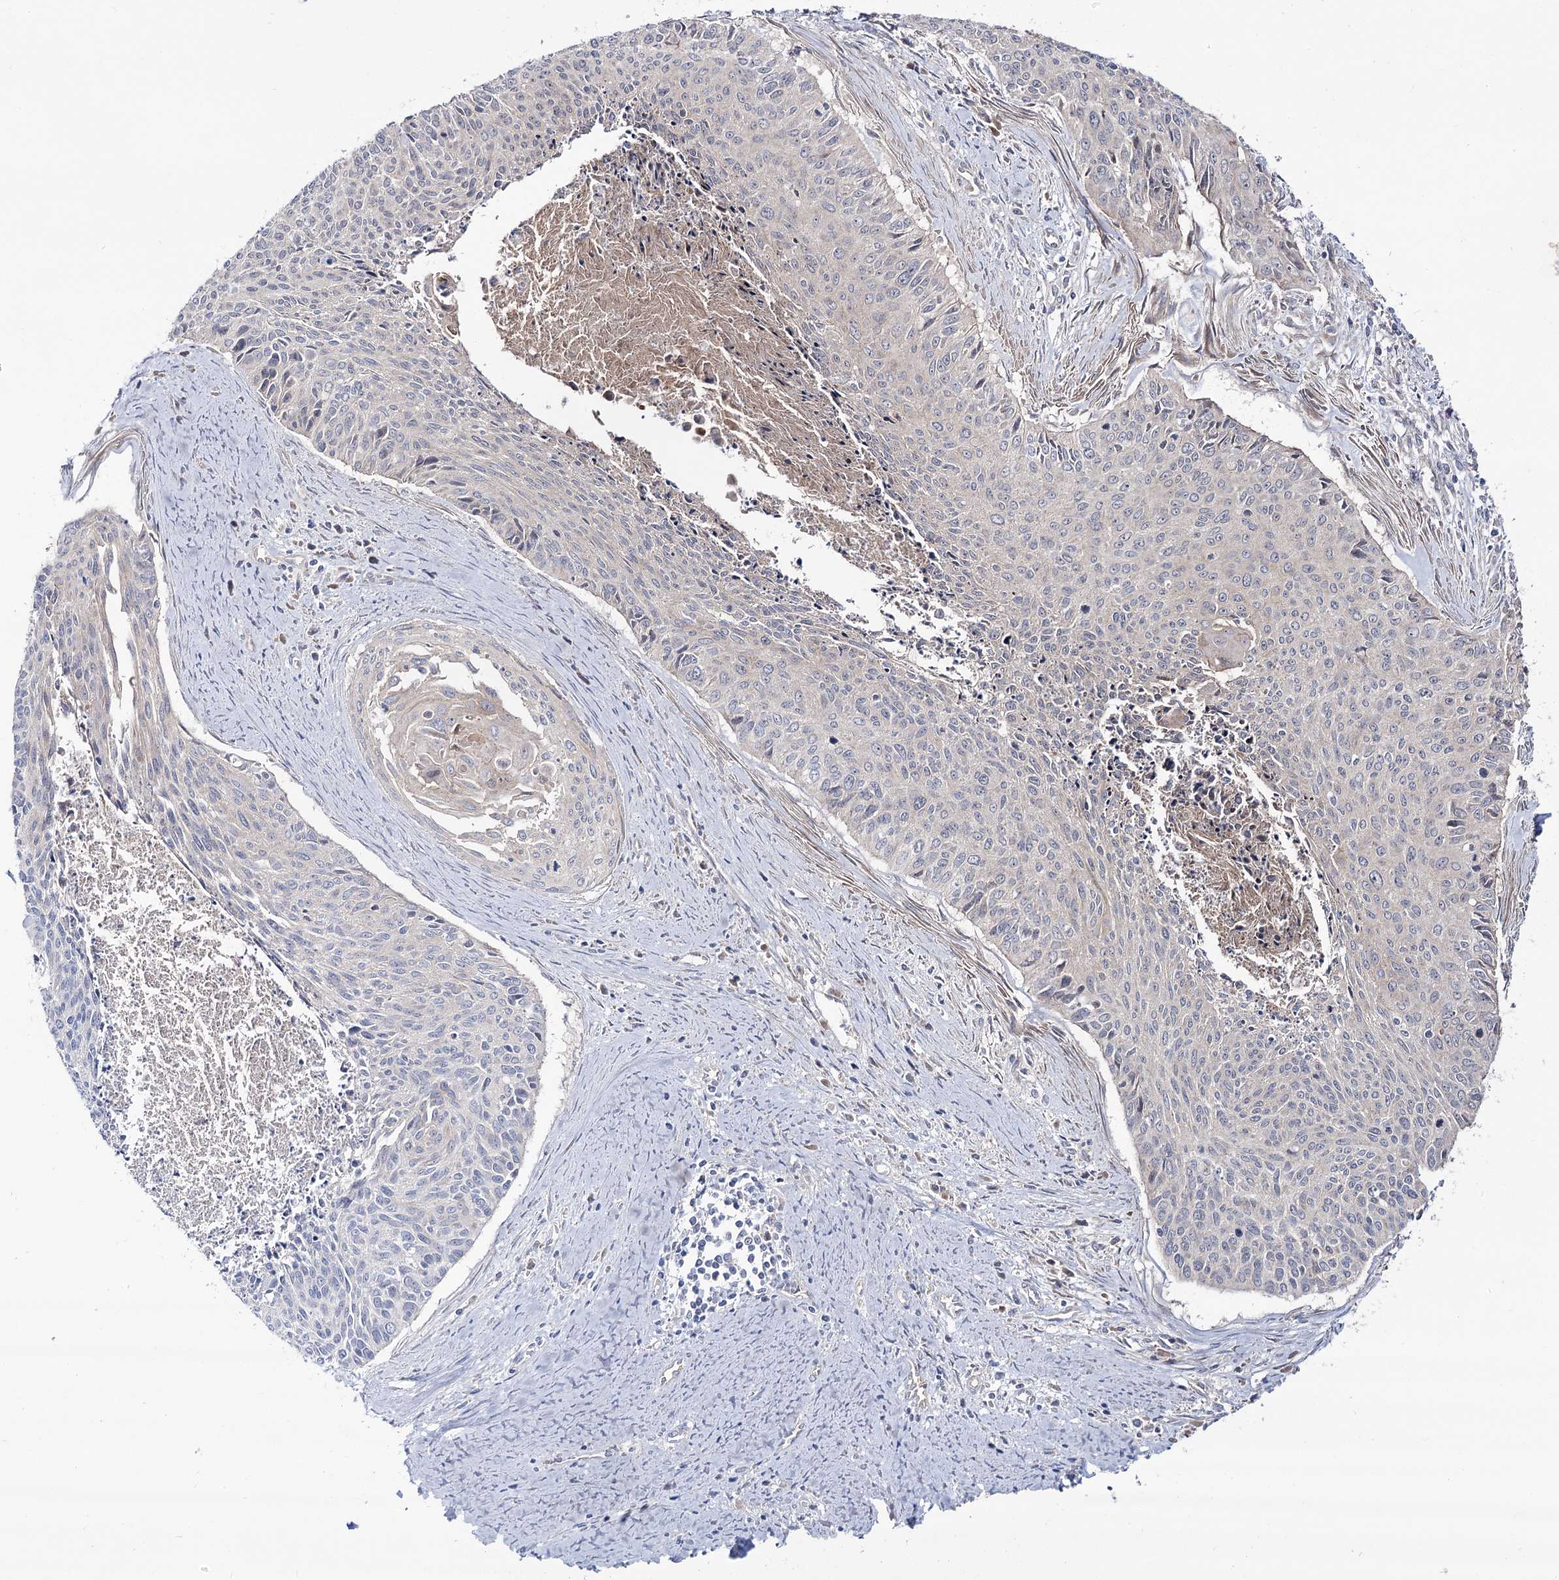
{"staining": {"intensity": "negative", "quantity": "none", "location": "none"}, "tissue": "cervical cancer", "cell_type": "Tumor cells", "image_type": "cancer", "snomed": [{"axis": "morphology", "description": "Squamous cell carcinoma, NOS"}, {"axis": "topography", "description": "Cervix"}], "caption": "Tumor cells are negative for brown protein staining in cervical cancer.", "gene": "C11orf80", "patient": {"sex": "female", "age": 55}}